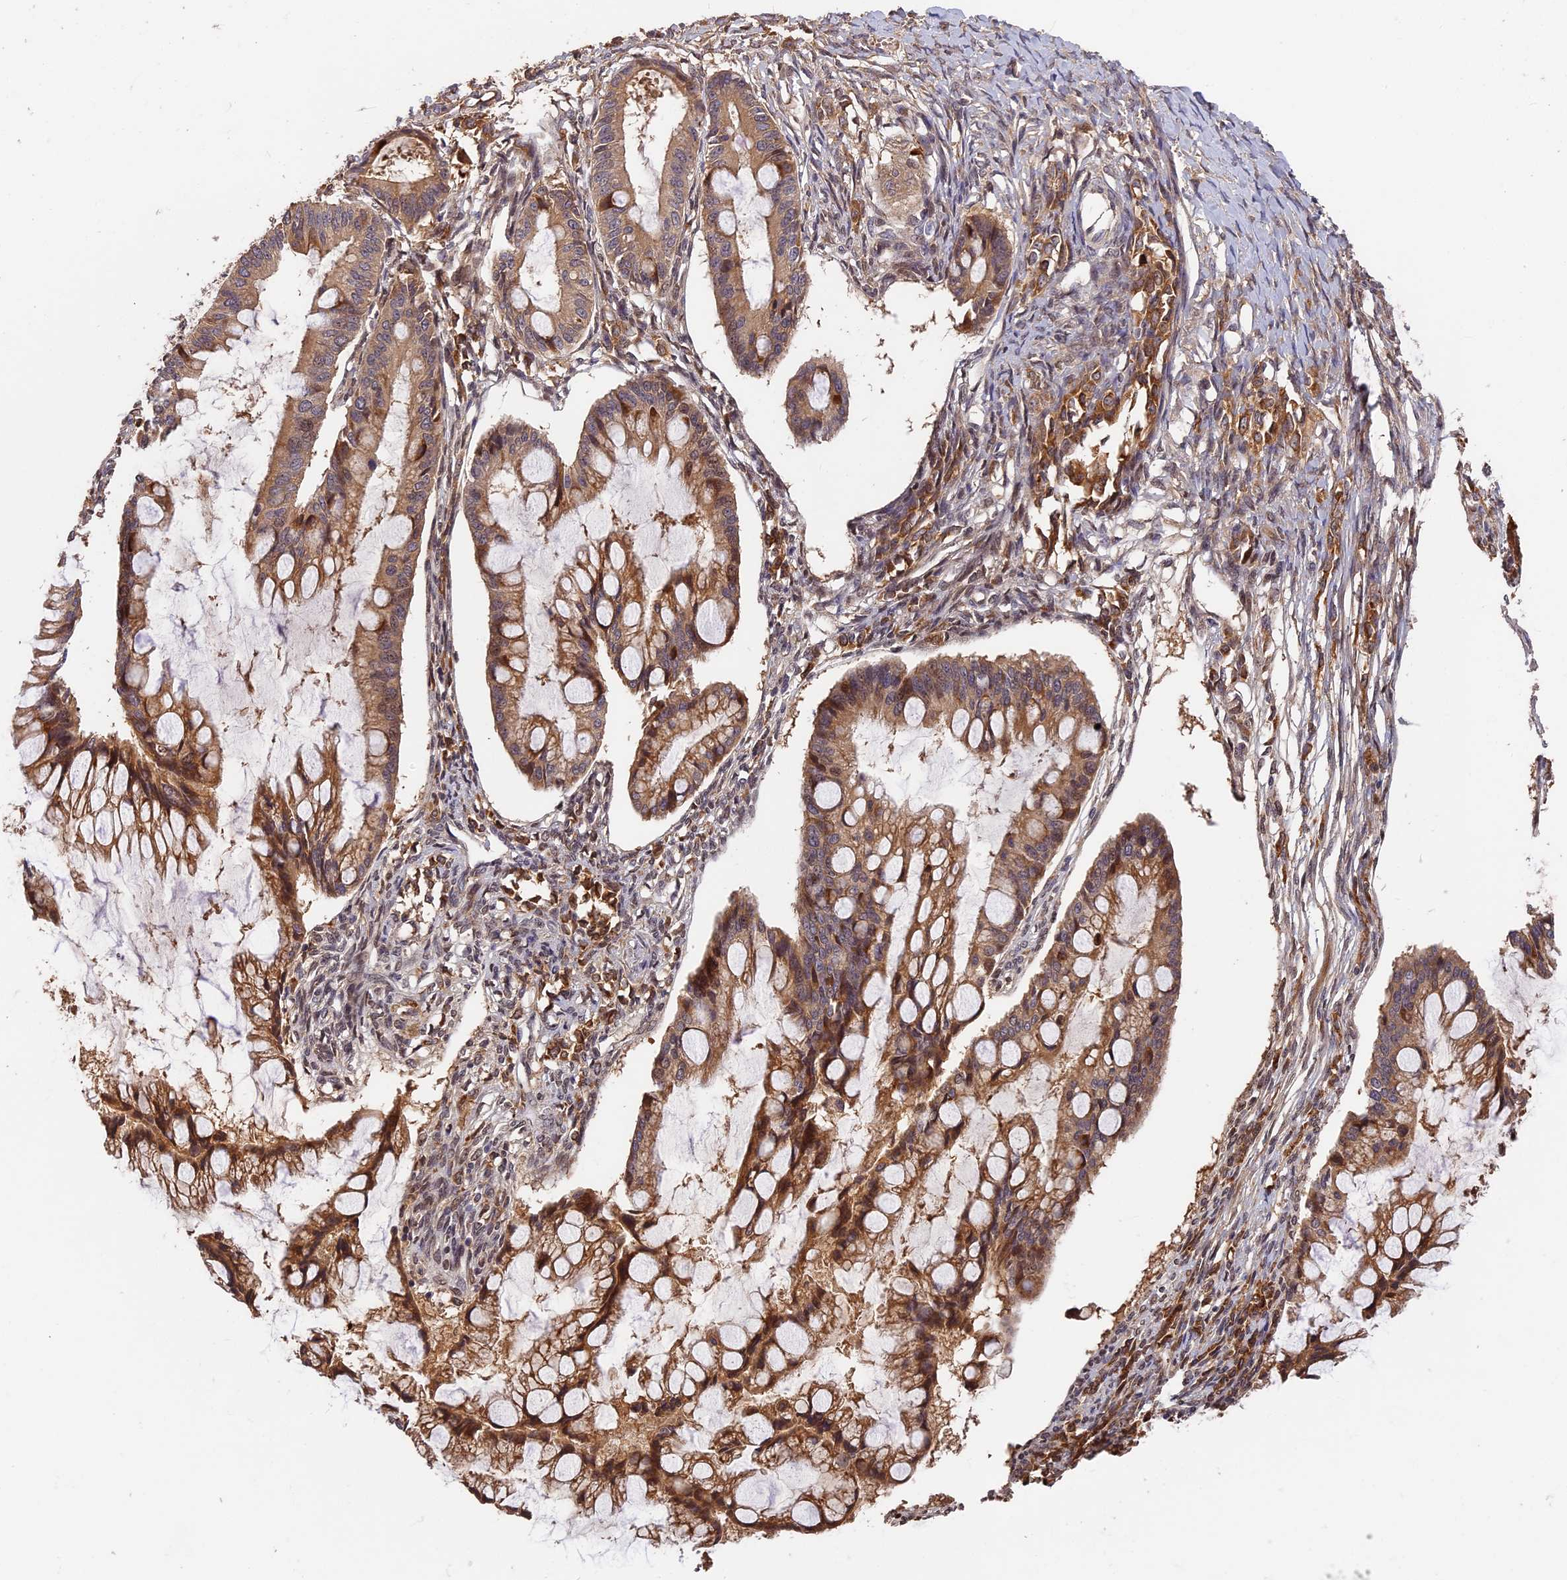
{"staining": {"intensity": "moderate", "quantity": ">75%", "location": "cytoplasmic/membranous"}, "tissue": "ovarian cancer", "cell_type": "Tumor cells", "image_type": "cancer", "snomed": [{"axis": "morphology", "description": "Cystadenocarcinoma, mucinous, NOS"}, {"axis": "topography", "description": "Ovary"}], "caption": "Immunohistochemistry photomicrograph of neoplastic tissue: human ovarian mucinous cystadenocarcinoma stained using immunohistochemistry (IHC) reveals medium levels of moderate protein expression localized specifically in the cytoplasmic/membranous of tumor cells, appearing as a cytoplasmic/membranous brown color.", "gene": "ITIH1", "patient": {"sex": "female", "age": 73}}